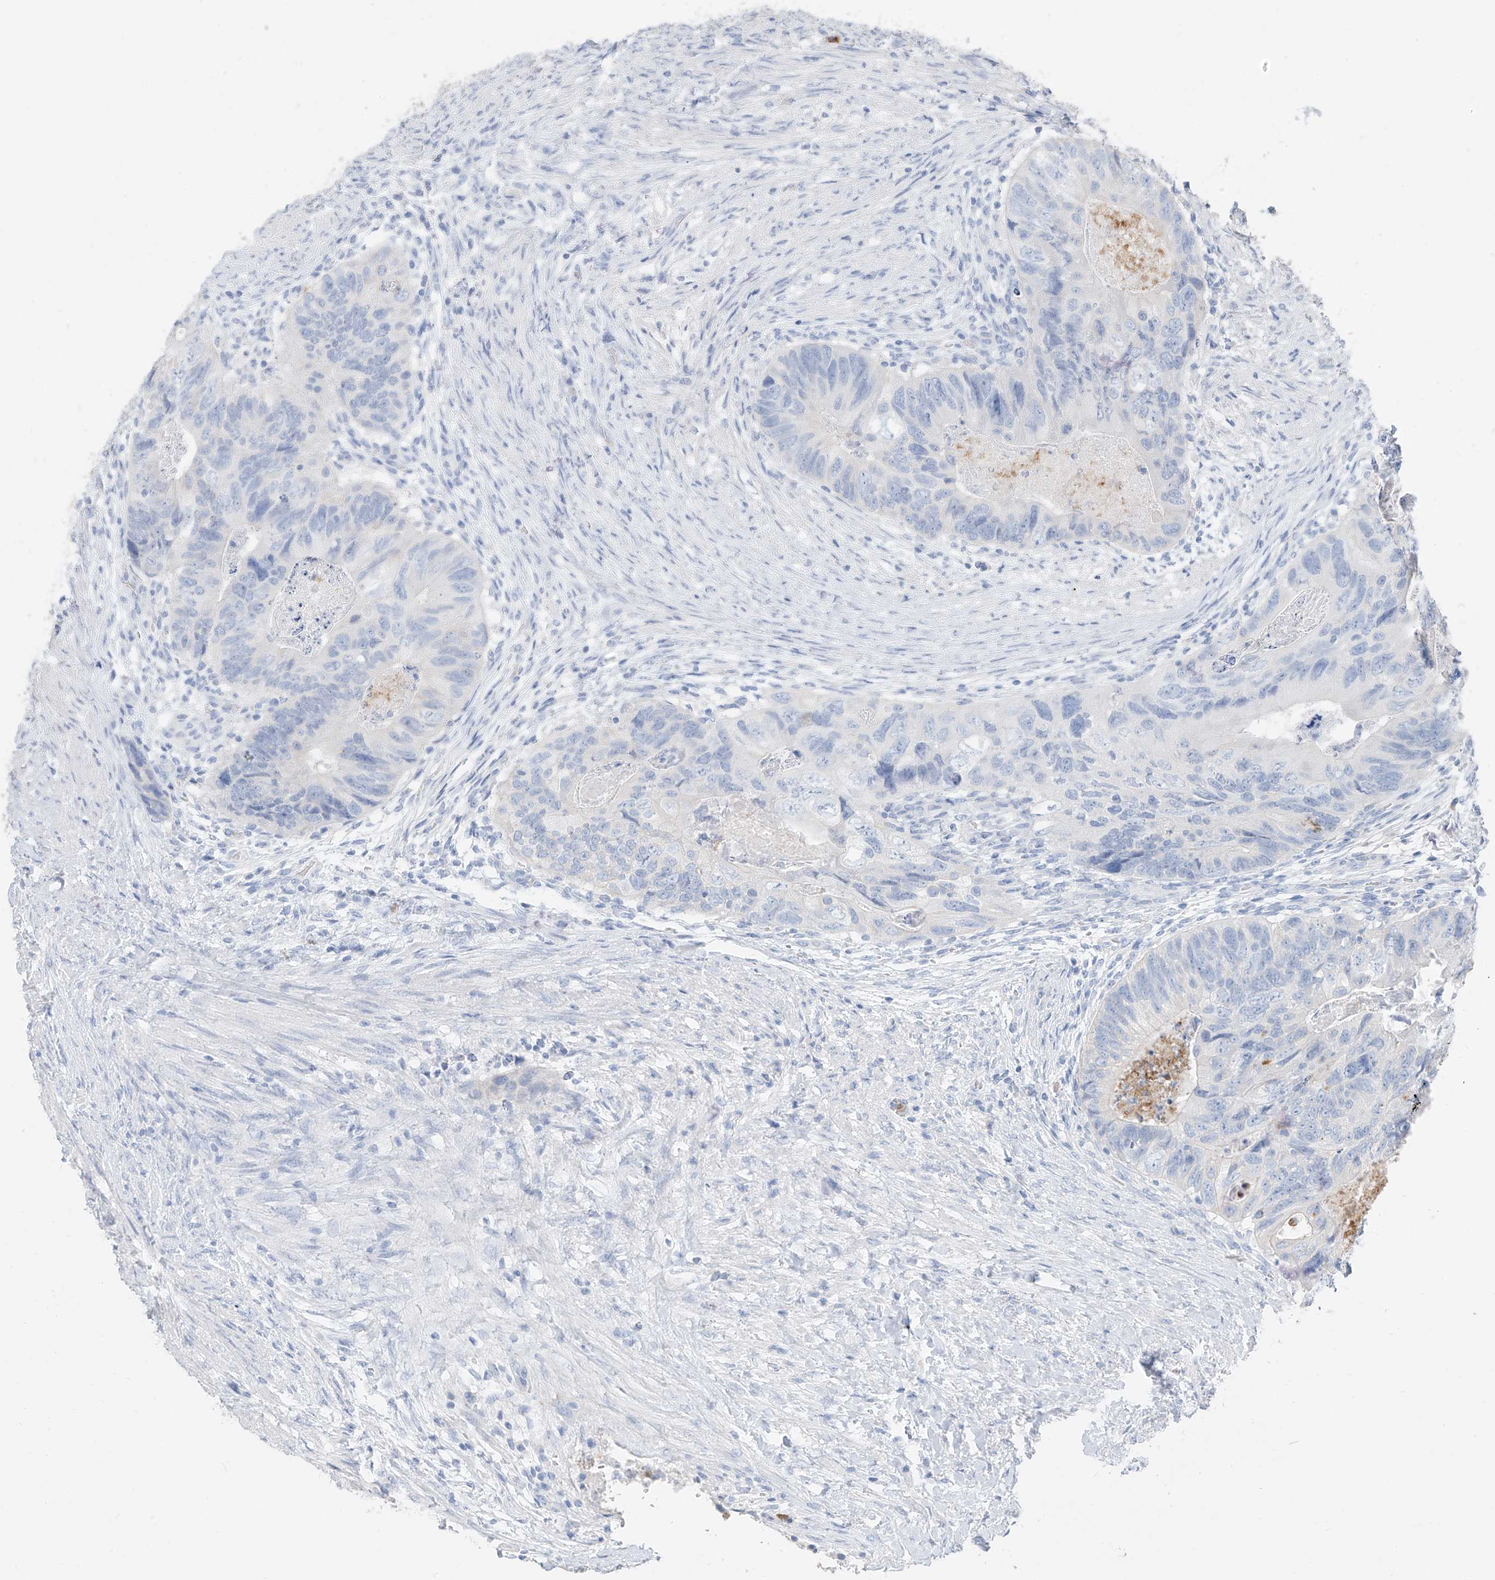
{"staining": {"intensity": "negative", "quantity": "none", "location": "none"}, "tissue": "colorectal cancer", "cell_type": "Tumor cells", "image_type": "cancer", "snomed": [{"axis": "morphology", "description": "Adenocarcinoma, NOS"}, {"axis": "topography", "description": "Rectum"}], "caption": "A micrograph of human colorectal cancer (adenocarcinoma) is negative for staining in tumor cells.", "gene": "PAFAH1B3", "patient": {"sex": "male", "age": 63}}